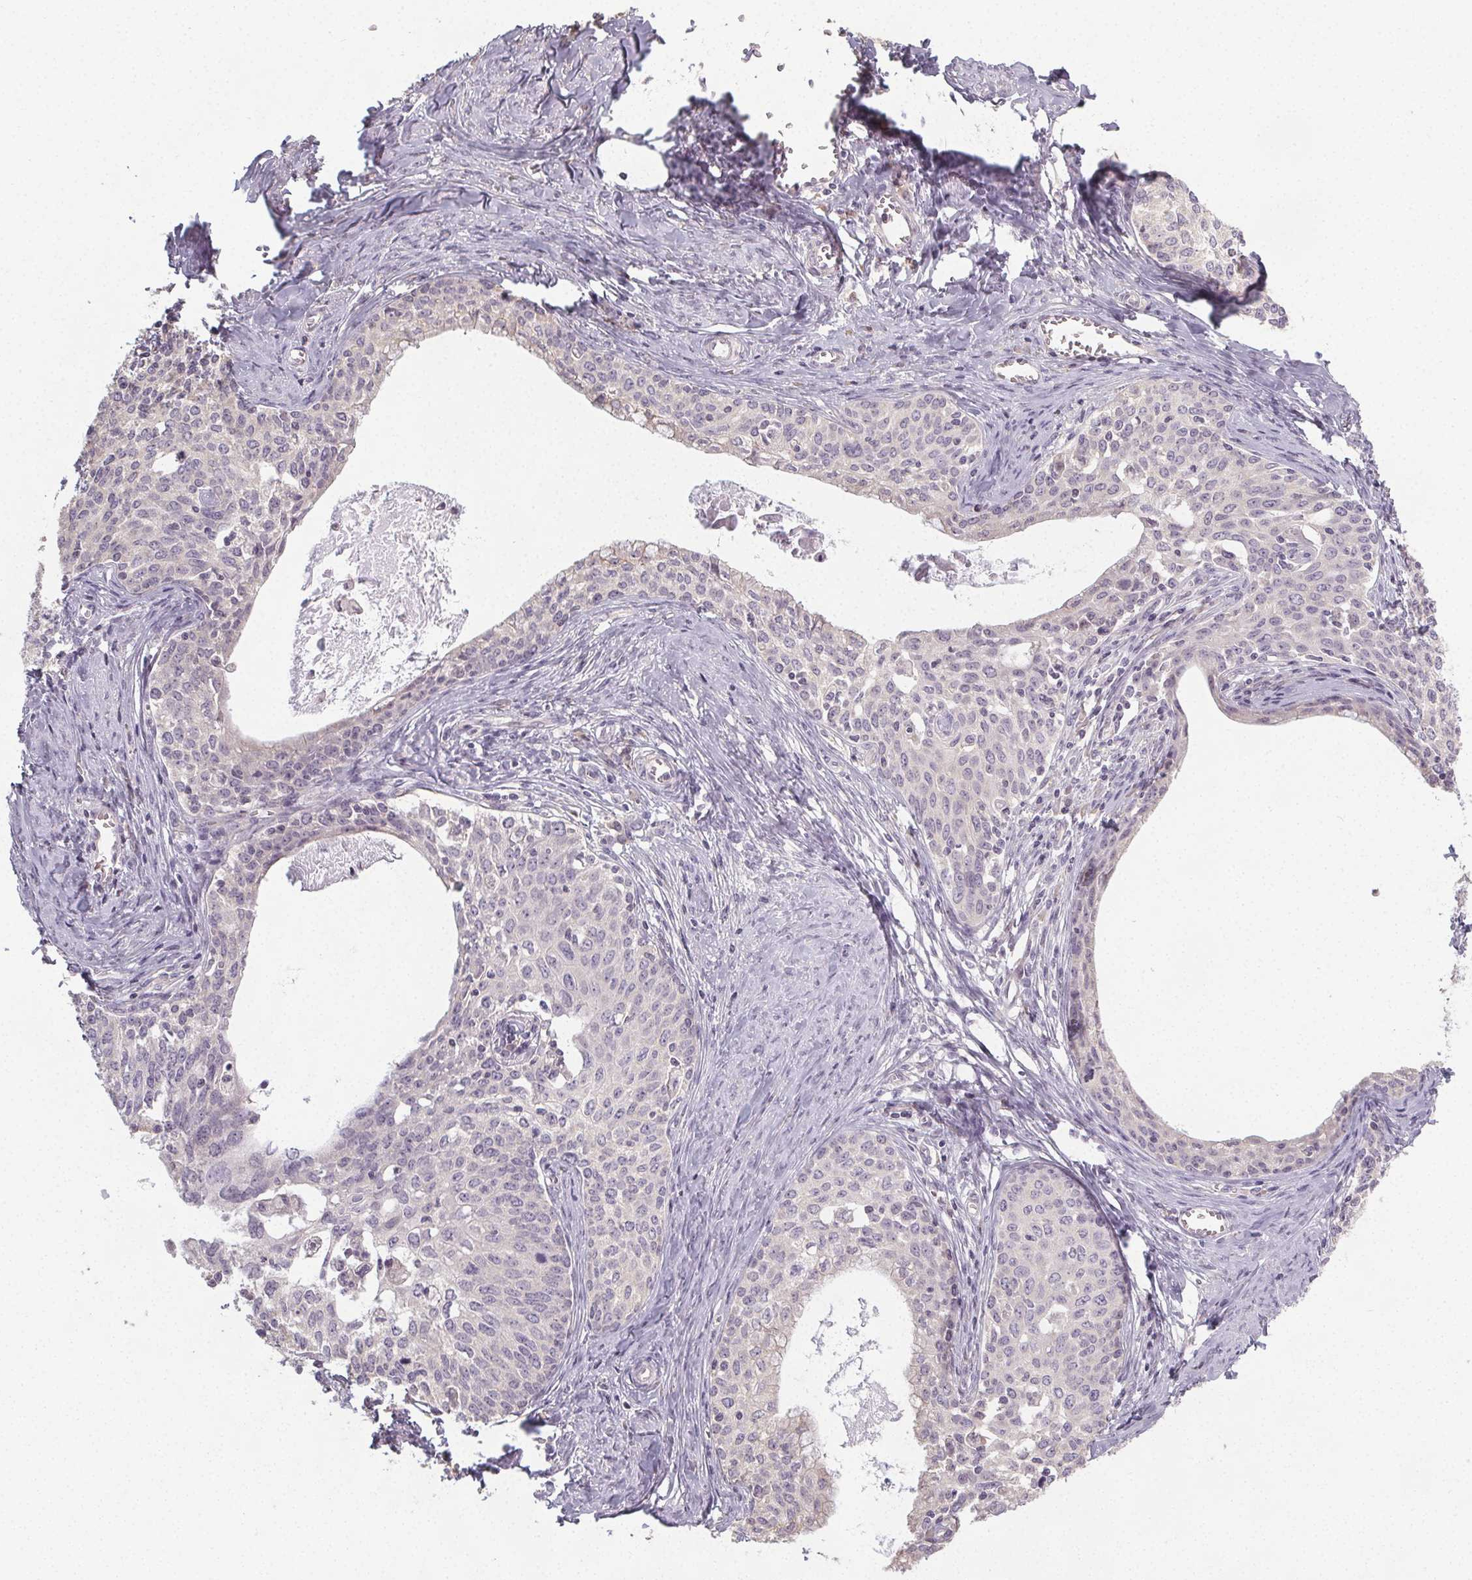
{"staining": {"intensity": "negative", "quantity": "none", "location": "none"}, "tissue": "cervical cancer", "cell_type": "Tumor cells", "image_type": "cancer", "snomed": [{"axis": "morphology", "description": "Squamous cell carcinoma, NOS"}, {"axis": "morphology", "description": "Adenocarcinoma, NOS"}, {"axis": "topography", "description": "Cervix"}], "caption": "Tumor cells are negative for protein expression in human cervical squamous cell carcinoma.", "gene": "SLC26A2", "patient": {"sex": "female", "age": 52}}